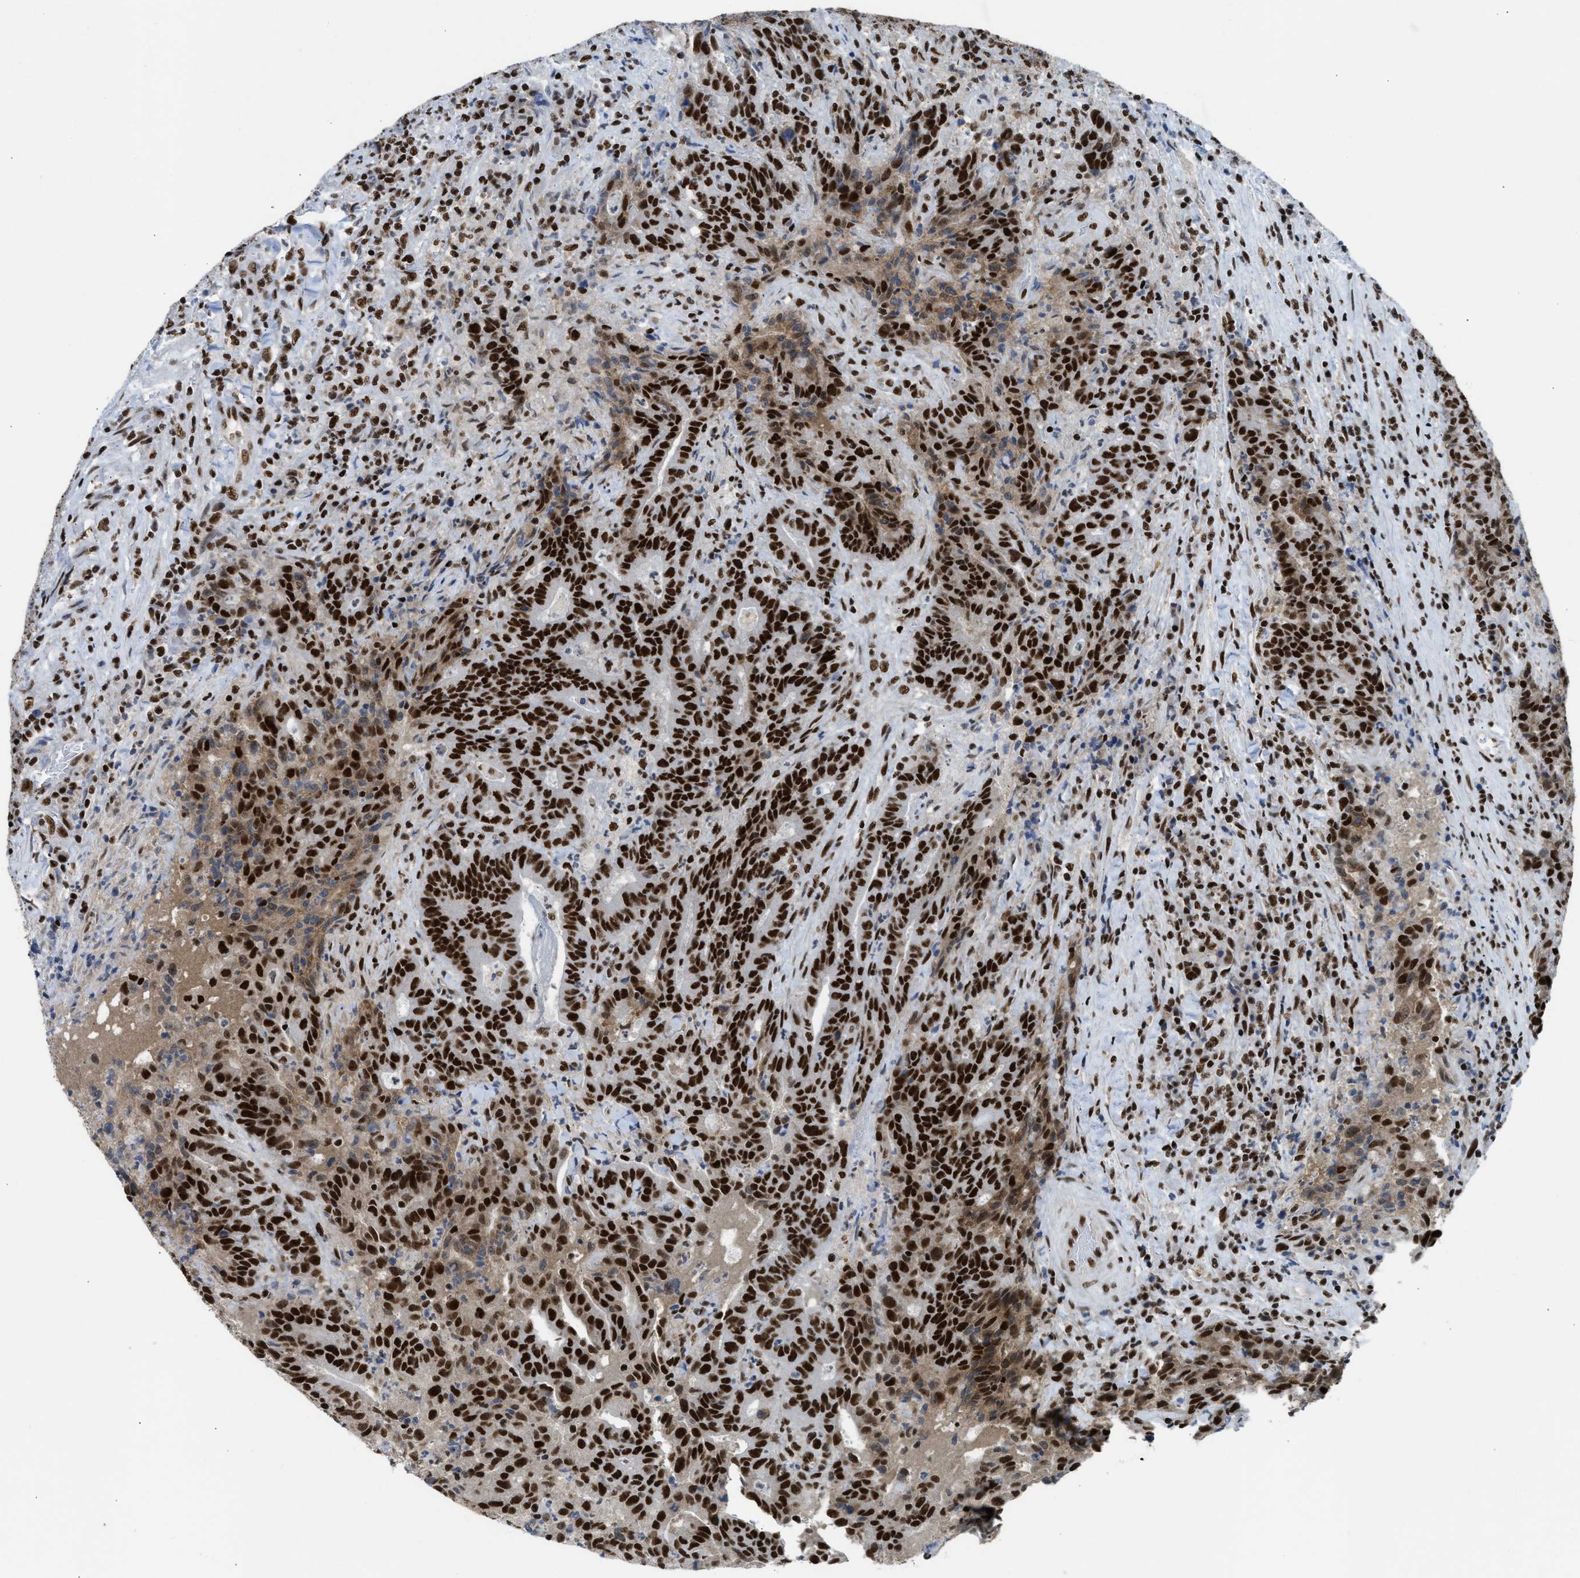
{"staining": {"intensity": "strong", "quantity": ">75%", "location": "nuclear"}, "tissue": "colorectal cancer", "cell_type": "Tumor cells", "image_type": "cancer", "snomed": [{"axis": "morphology", "description": "Adenocarcinoma, NOS"}, {"axis": "topography", "description": "Colon"}], "caption": "Protein analysis of adenocarcinoma (colorectal) tissue shows strong nuclear staining in about >75% of tumor cells. The staining was performed using DAB to visualize the protein expression in brown, while the nuclei were stained in blue with hematoxylin (Magnification: 20x).", "gene": "SCAF4", "patient": {"sex": "female", "age": 75}}